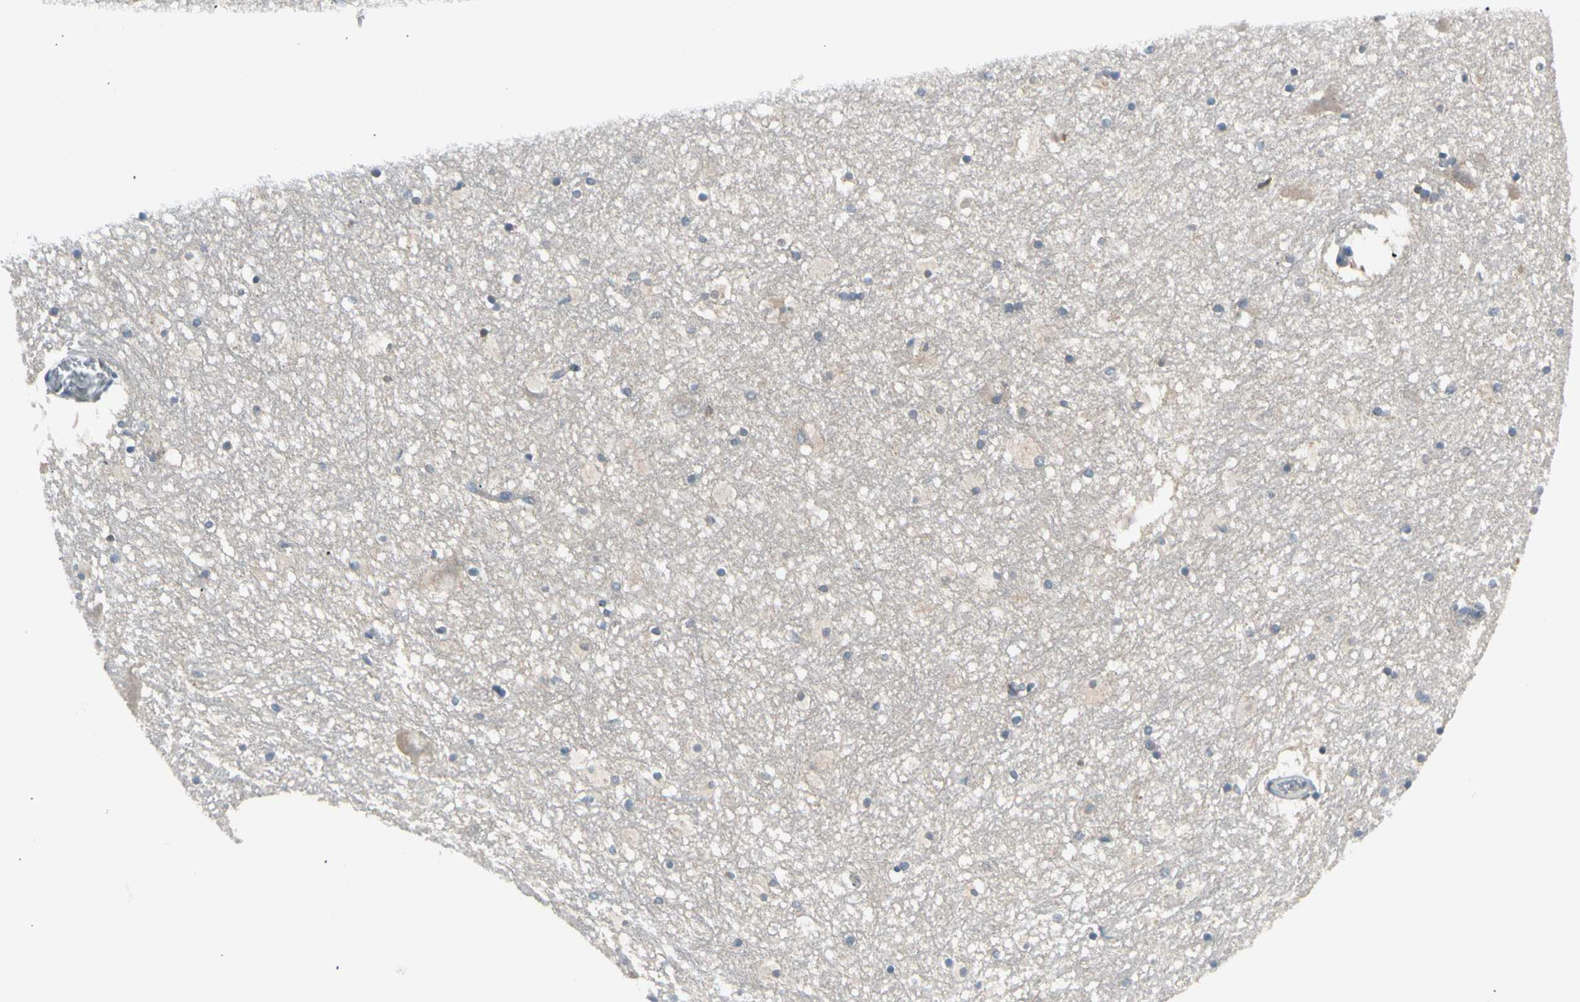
{"staining": {"intensity": "moderate", "quantity": "<25%", "location": "cytoplasmic/membranous"}, "tissue": "hippocampus", "cell_type": "Glial cells", "image_type": "normal", "snomed": [{"axis": "morphology", "description": "Normal tissue, NOS"}, {"axis": "topography", "description": "Hippocampus"}], "caption": "High-power microscopy captured an IHC image of benign hippocampus, revealing moderate cytoplasmic/membranous staining in about <25% of glial cells.", "gene": "PANK2", "patient": {"sex": "male", "age": 45}}